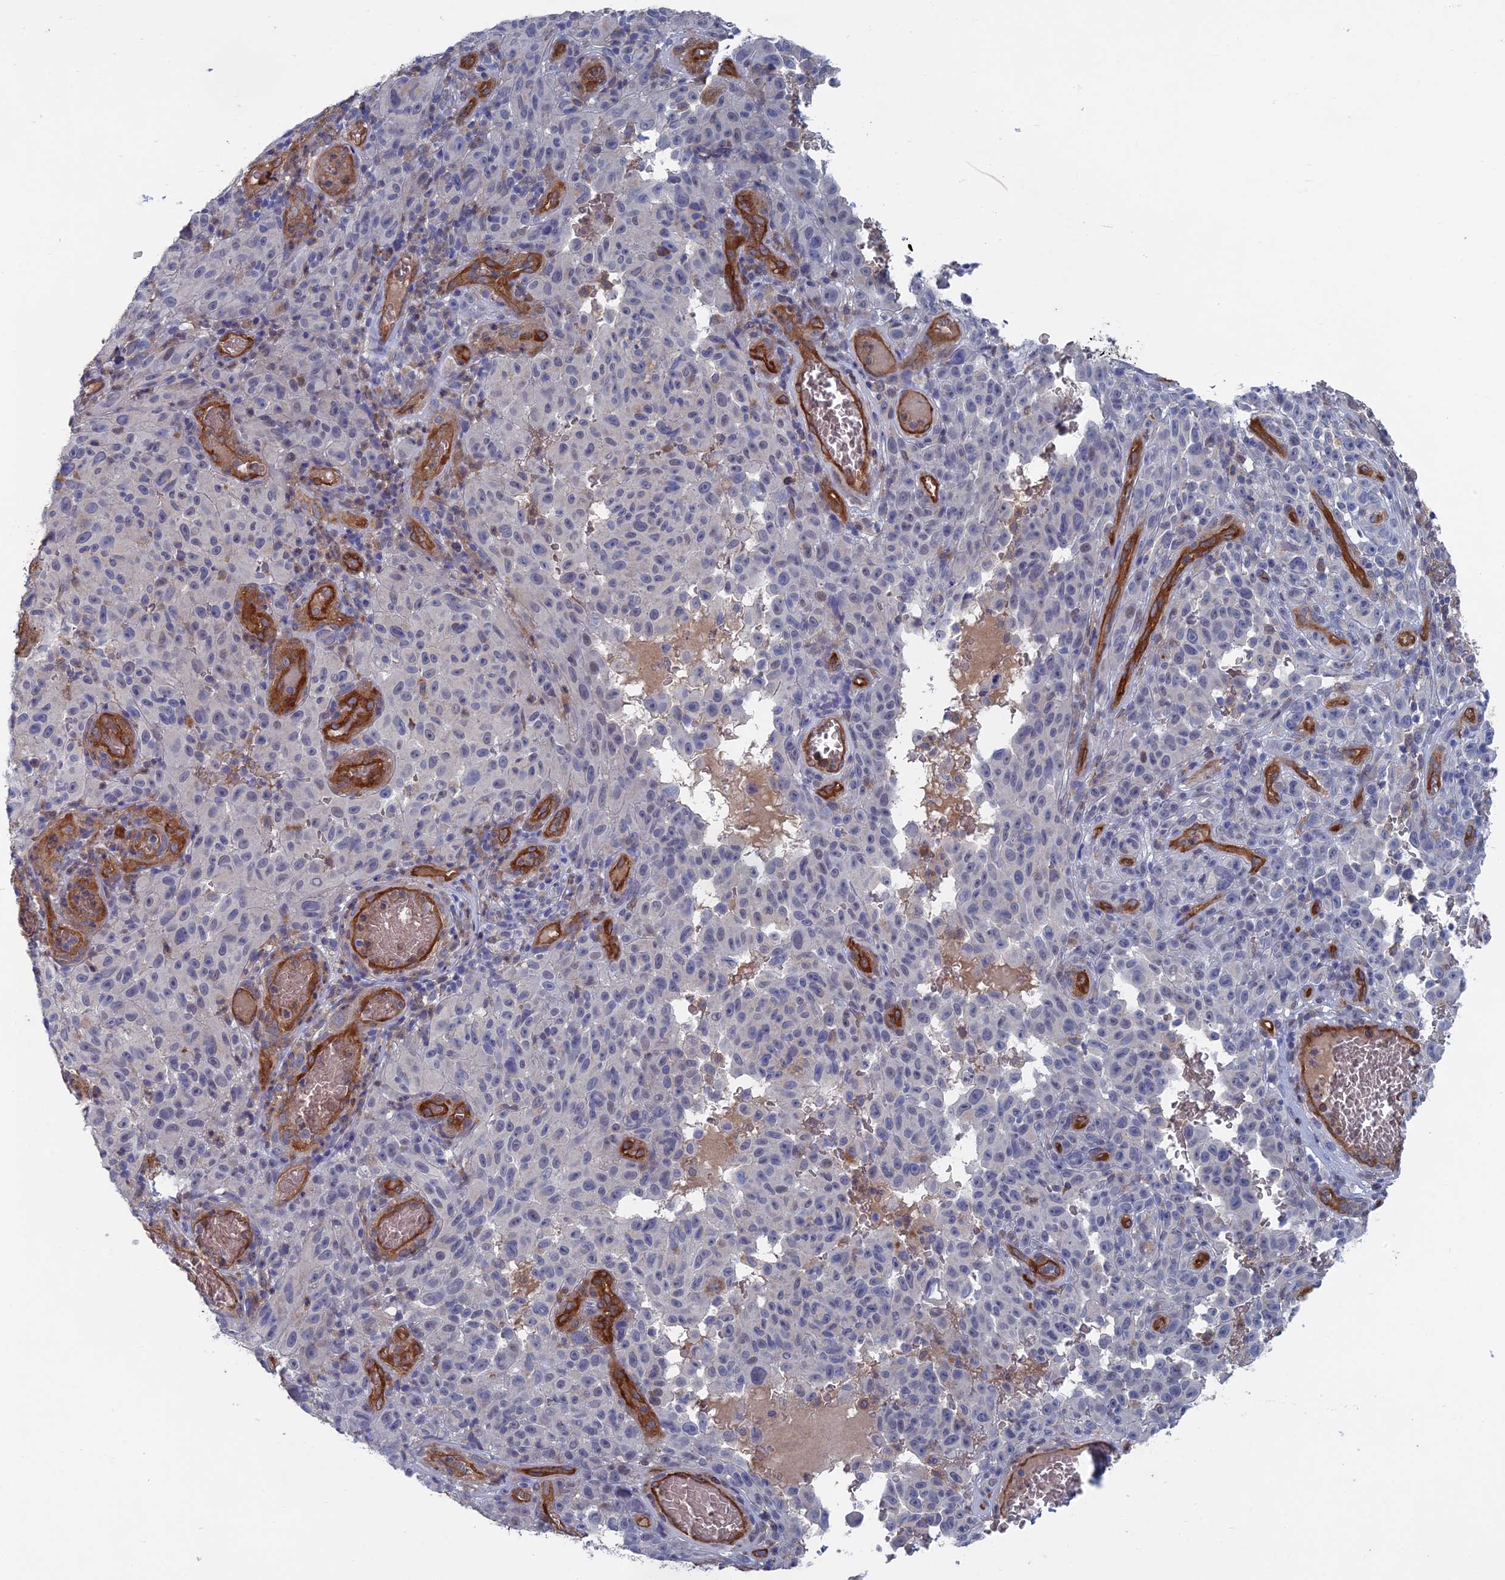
{"staining": {"intensity": "negative", "quantity": "none", "location": "none"}, "tissue": "melanoma", "cell_type": "Tumor cells", "image_type": "cancer", "snomed": [{"axis": "morphology", "description": "Malignant melanoma, NOS"}, {"axis": "topography", "description": "Skin"}], "caption": "Immunohistochemistry image of neoplastic tissue: human malignant melanoma stained with DAB (3,3'-diaminobenzidine) shows no significant protein expression in tumor cells.", "gene": "ARAP3", "patient": {"sex": "female", "age": 82}}